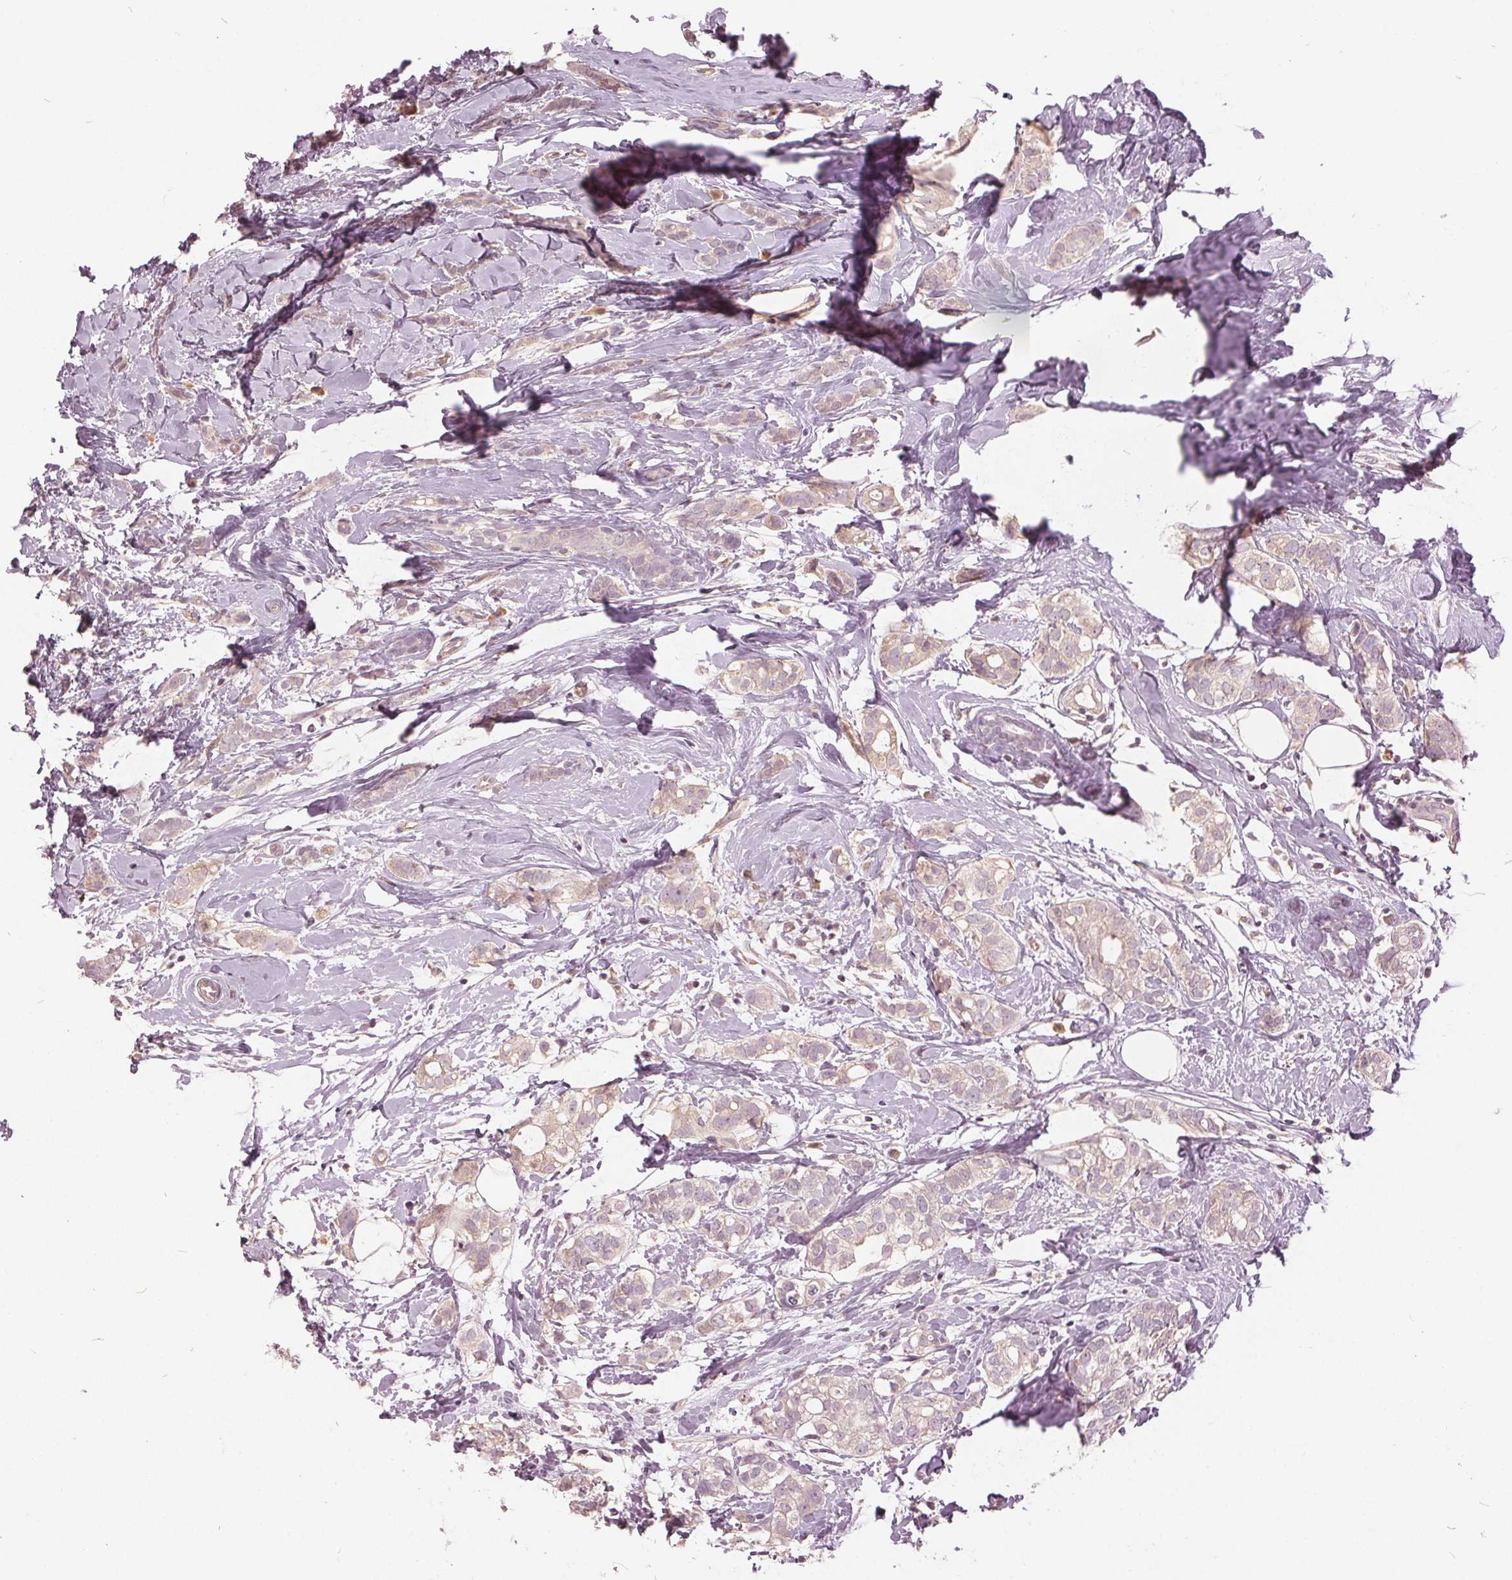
{"staining": {"intensity": "negative", "quantity": "none", "location": "none"}, "tissue": "breast cancer", "cell_type": "Tumor cells", "image_type": "cancer", "snomed": [{"axis": "morphology", "description": "Duct carcinoma"}, {"axis": "topography", "description": "Breast"}], "caption": "Protein analysis of infiltrating ductal carcinoma (breast) shows no significant expression in tumor cells.", "gene": "KLK13", "patient": {"sex": "female", "age": 40}}